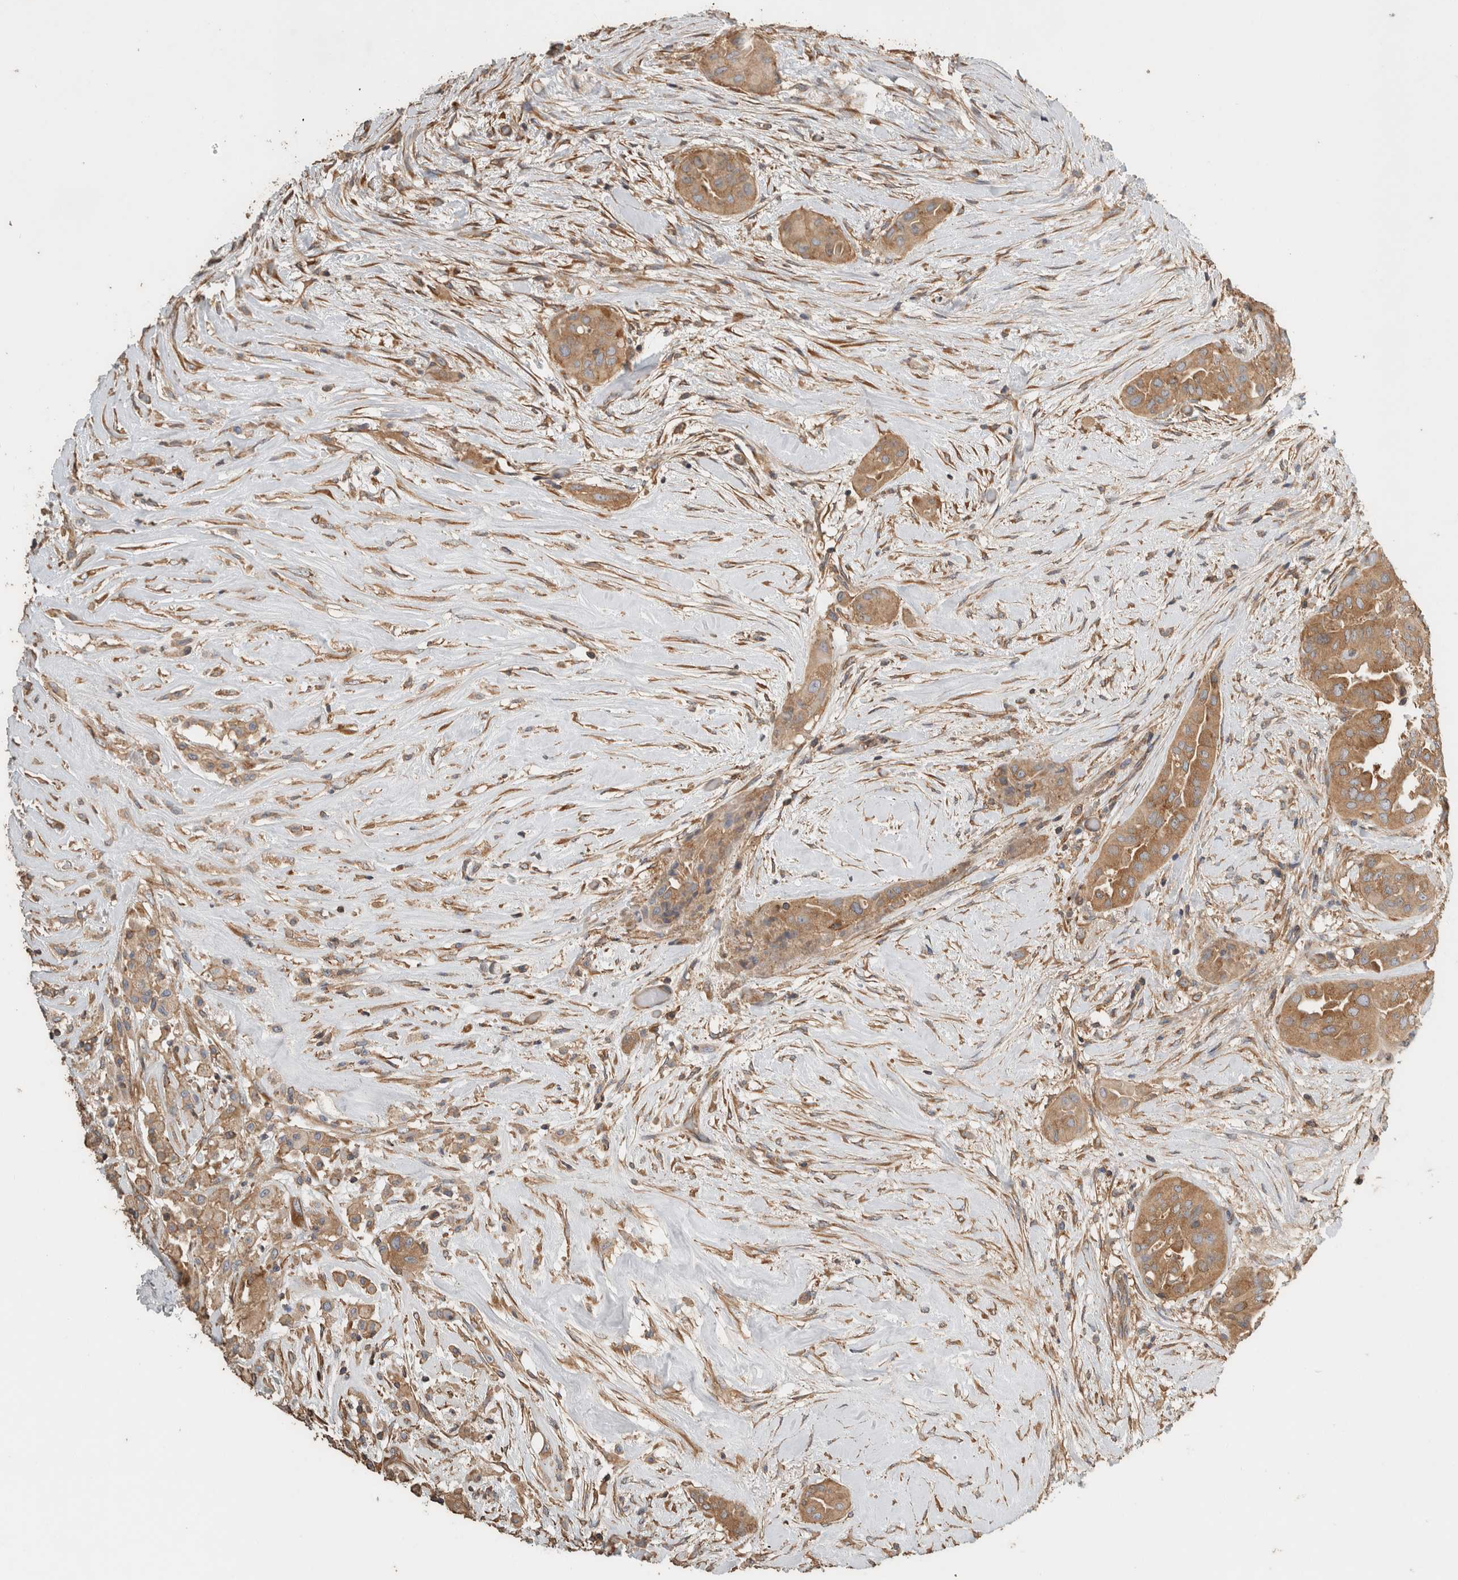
{"staining": {"intensity": "moderate", "quantity": ">75%", "location": "cytoplasmic/membranous"}, "tissue": "thyroid cancer", "cell_type": "Tumor cells", "image_type": "cancer", "snomed": [{"axis": "morphology", "description": "Papillary adenocarcinoma, NOS"}, {"axis": "topography", "description": "Thyroid gland"}], "caption": "Immunohistochemistry (IHC) of papillary adenocarcinoma (thyroid) reveals medium levels of moderate cytoplasmic/membranous positivity in about >75% of tumor cells. The staining was performed using DAB (3,3'-diaminobenzidine), with brown indicating positive protein expression. Nuclei are stained blue with hematoxylin.", "gene": "EIF4G3", "patient": {"sex": "female", "age": 59}}